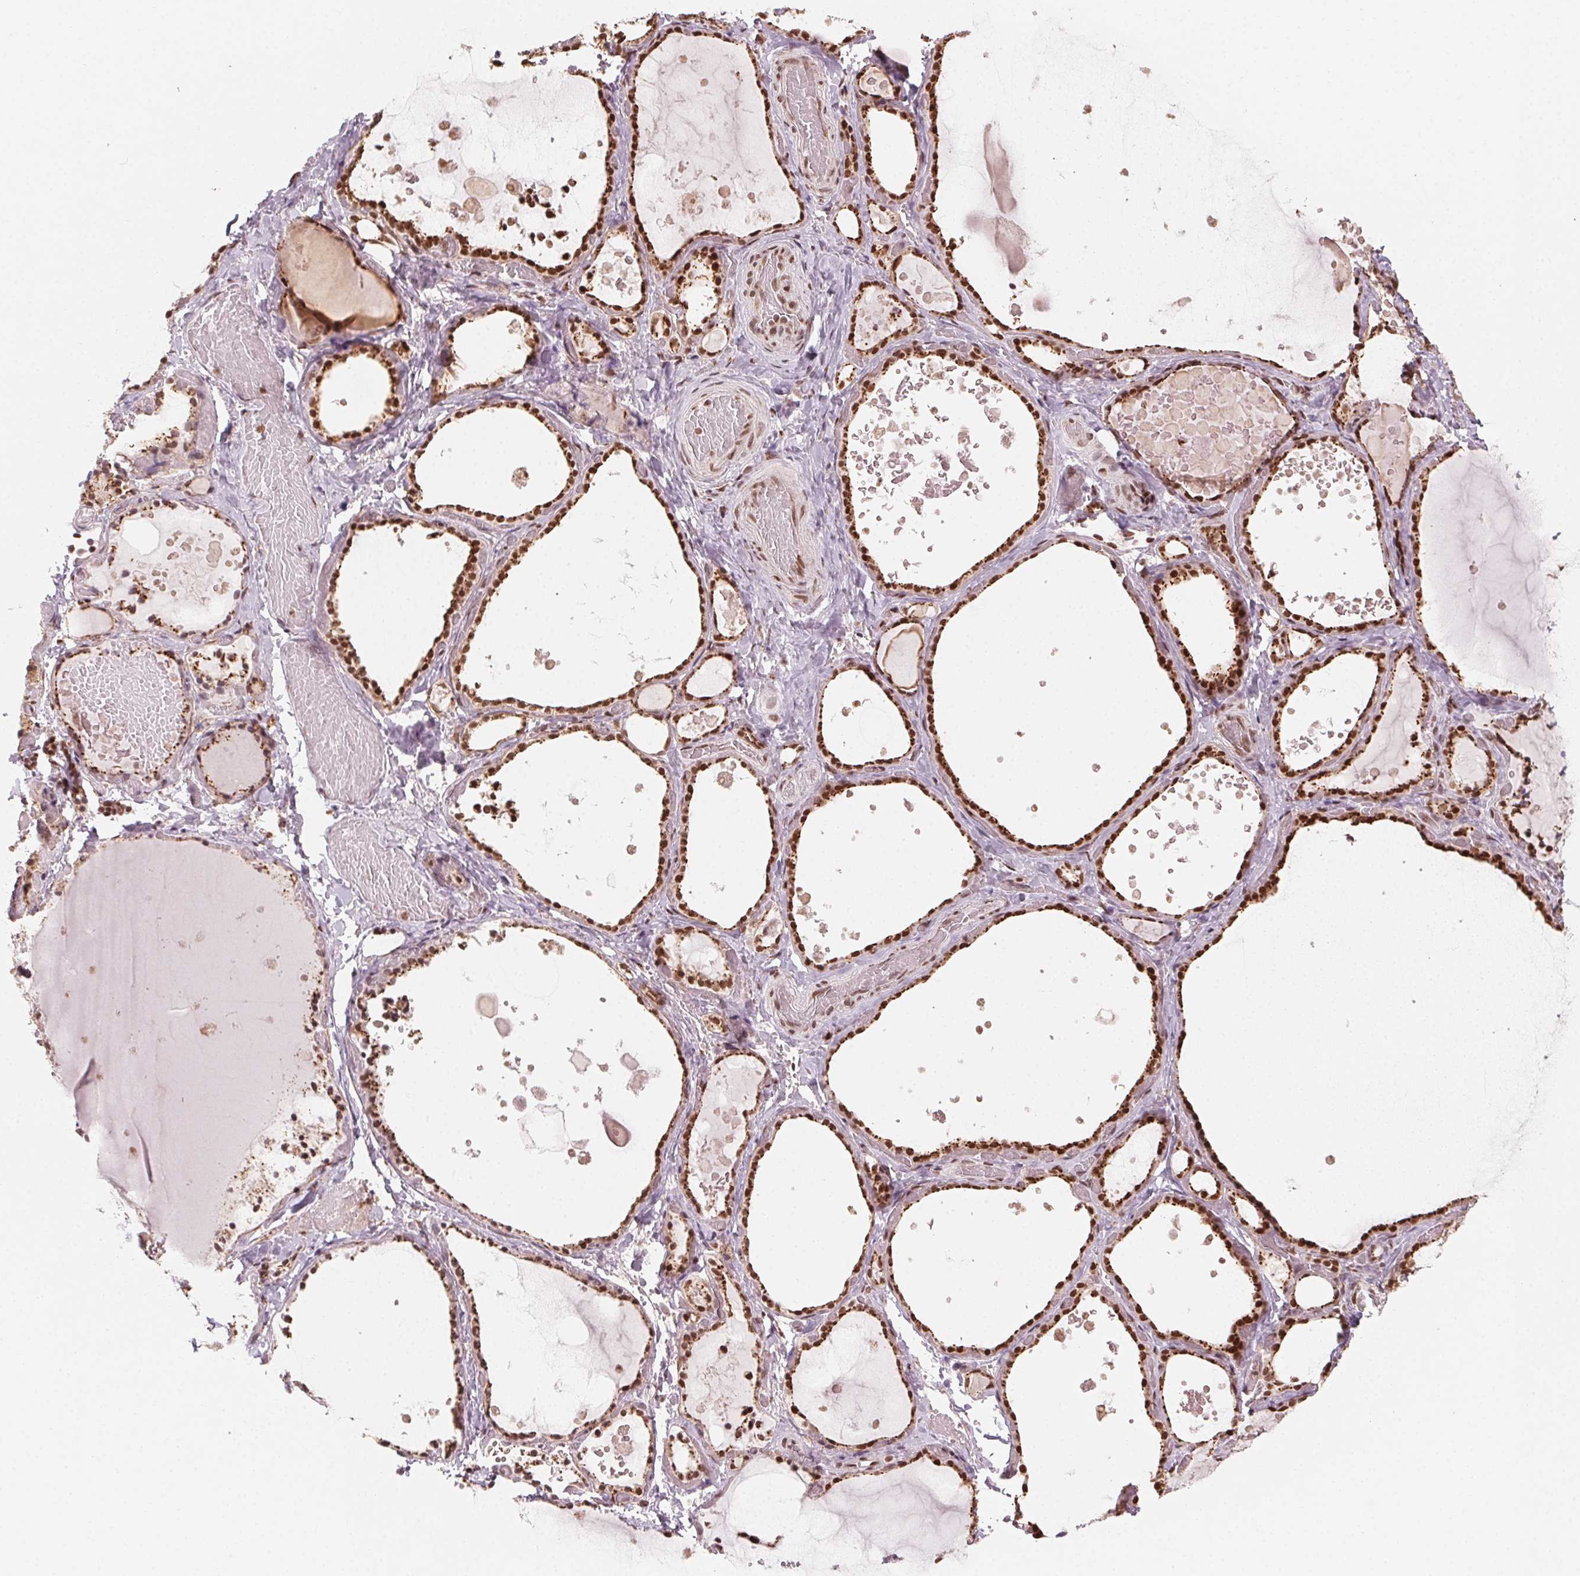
{"staining": {"intensity": "strong", "quantity": ">75%", "location": "cytoplasmic/membranous,nuclear"}, "tissue": "thyroid gland", "cell_type": "Glandular cells", "image_type": "normal", "snomed": [{"axis": "morphology", "description": "Normal tissue, NOS"}, {"axis": "topography", "description": "Thyroid gland"}], "caption": "Immunohistochemistry (DAB (3,3'-diaminobenzidine)) staining of unremarkable thyroid gland reveals strong cytoplasmic/membranous,nuclear protein positivity in approximately >75% of glandular cells. (DAB IHC with brightfield microscopy, high magnification).", "gene": "TOPORS", "patient": {"sex": "female", "age": 56}}